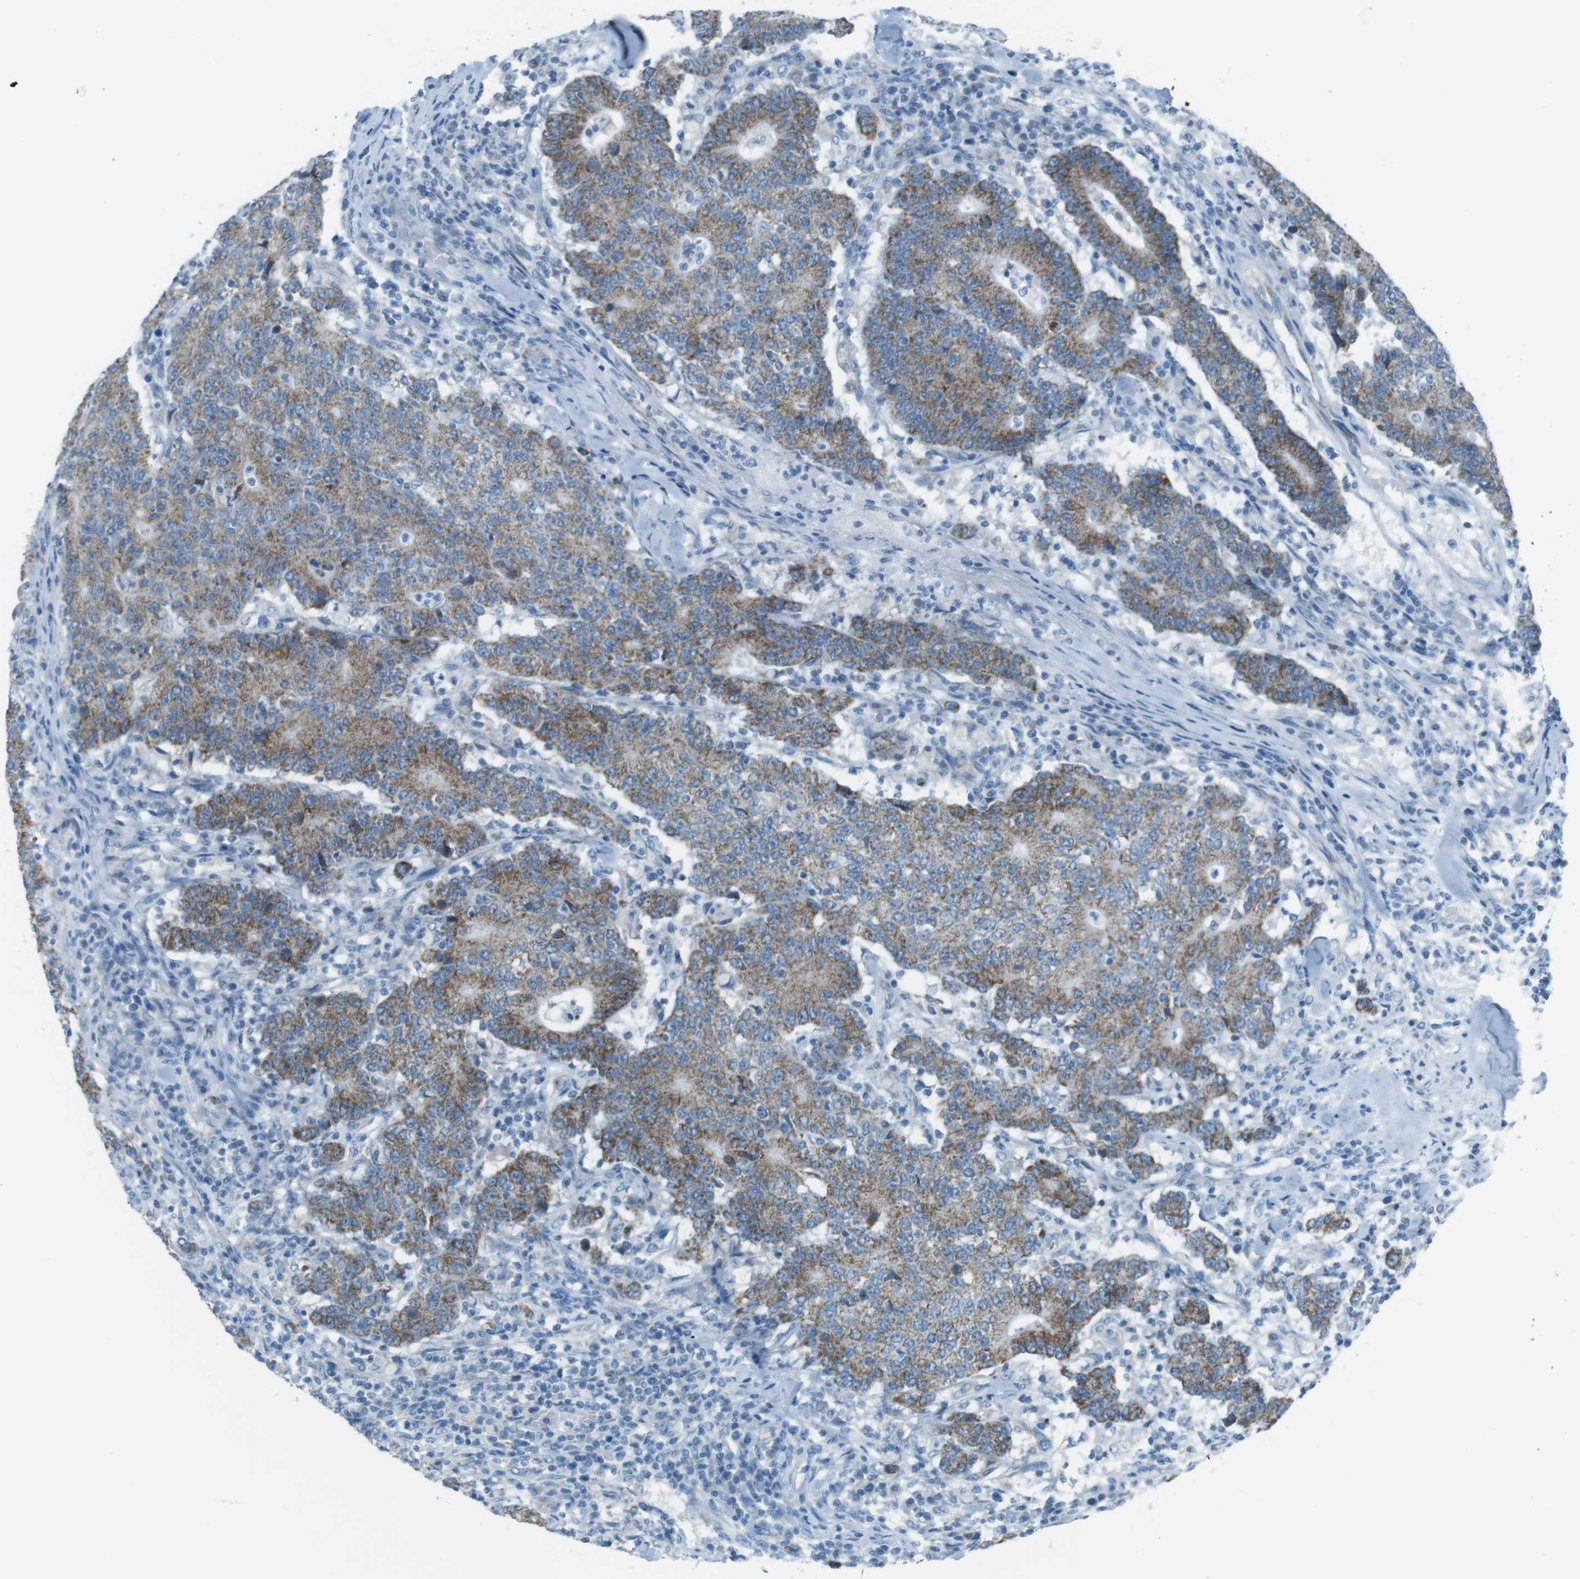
{"staining": {"intensity": "moderate", "quantity": ">75%", "location": "cytoplasmic/membranous"}, "tissue": "colorectal cancer", "cell_type": "Tumor cells", "image_type": "cancer", "snomed": [{"axis": "morphology", "description": "Normal tissue, NOS"}, {"axis": "morphology", "description": "Adenocarcinoma, NOS"}, {"axis": "topography", "description": "Colon"}], "caption": "Moderate cytoplasmic/membranous protein expression is present in approximately >75% of tumor cells in adenocarcinoma (colorectal).", "gene": "DNAJA3", "patient": {"sex": "female", "age": 75}}